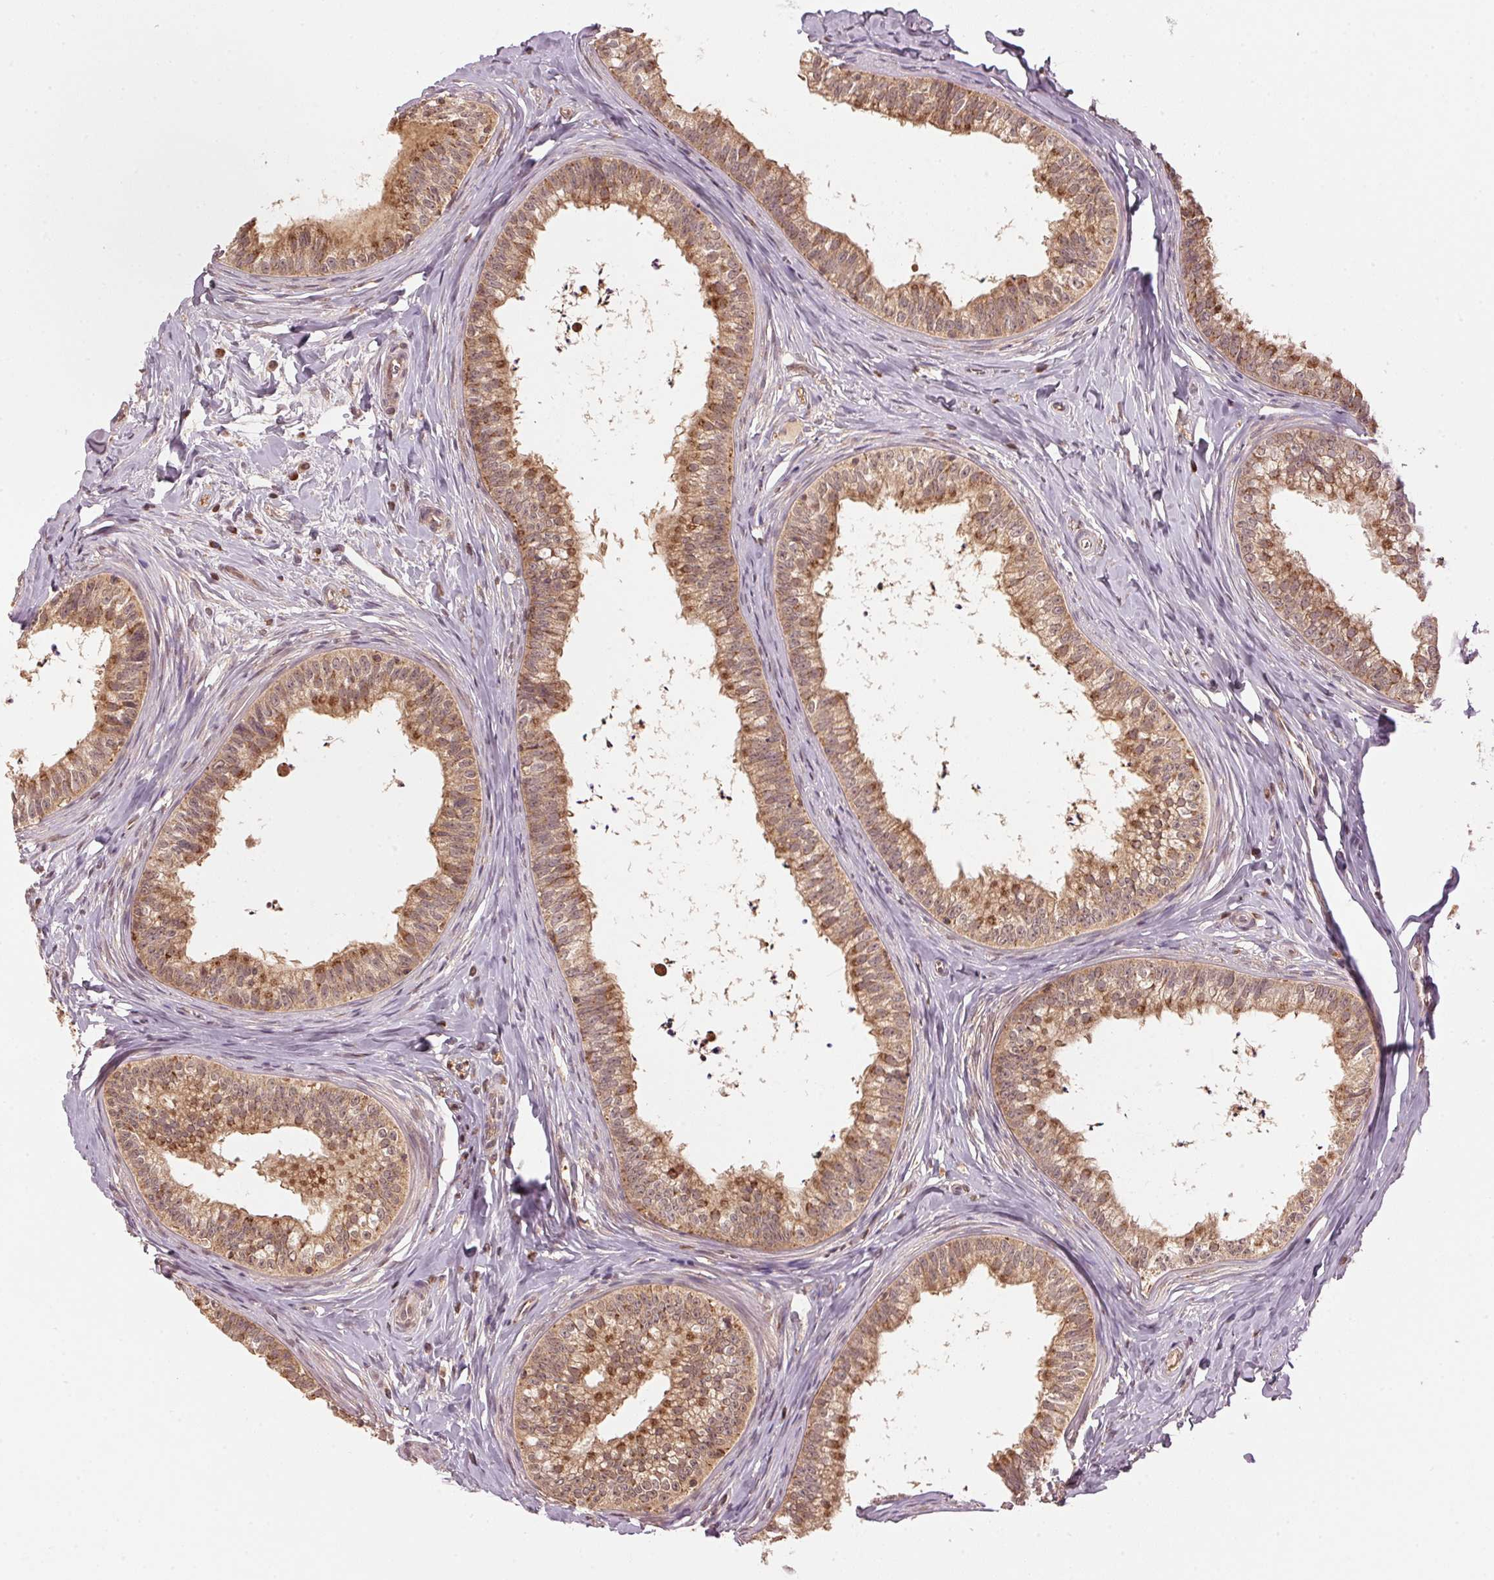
{"staining": {"intensity": "moderate", "quantity": ">75%", "location": "cytoplasmic/membranous"}, "tissue": "epididymis", "cell_type": "Glandular cells", "image_type": "normal", "snomed": [{"axis": "morphology", "description": "Normal tissue, NOS"}, {"axis": "topography", "description": "Epididymis"}], "caption": "Human epididymis stained for a protein (brown) exhibits moderate cytoplasmic/membranous positive positivity in about >75% of glandular cells.", "gene": "ARHGAP6", "patient": {"sex": "male", "age": 24}}